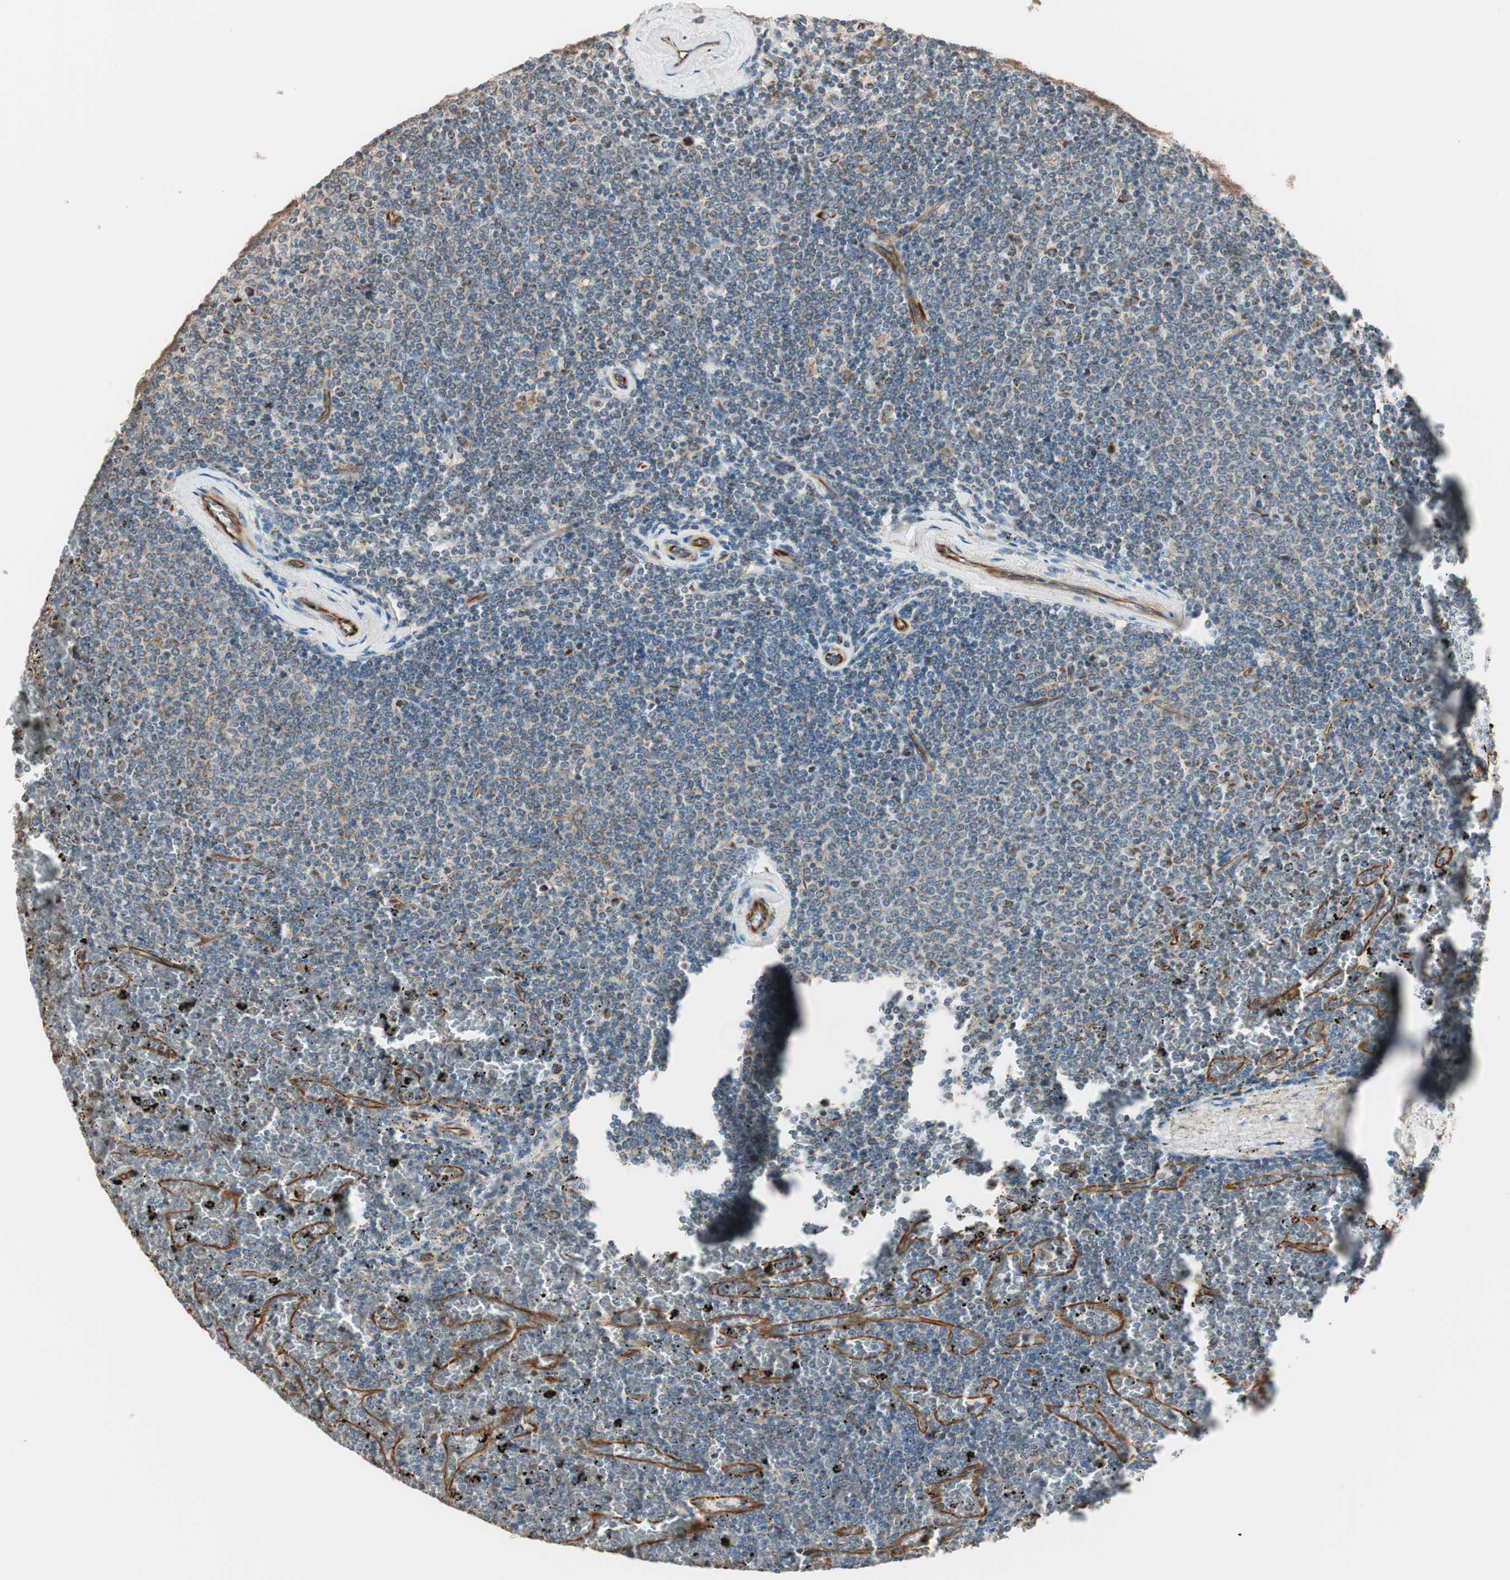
{"staining": {"intensity": "negative", "quantity": "none", "location": "none"}, "tissue": "lymphoma", "cell_type": "Tumor cells", "image_type": "cancer", "snomed": [{"axis": "morphology", "description": "Malignant lymphoma, non-Hodgkin's type, Low grade"}, {"axis": "topography", "description": "Spleen"}], "caption": "Image shows no protein expression in tumor cells of lymphoma tissue.", "gene": "SRCIN1", "patient": {"sex": "female", "age": 77}}